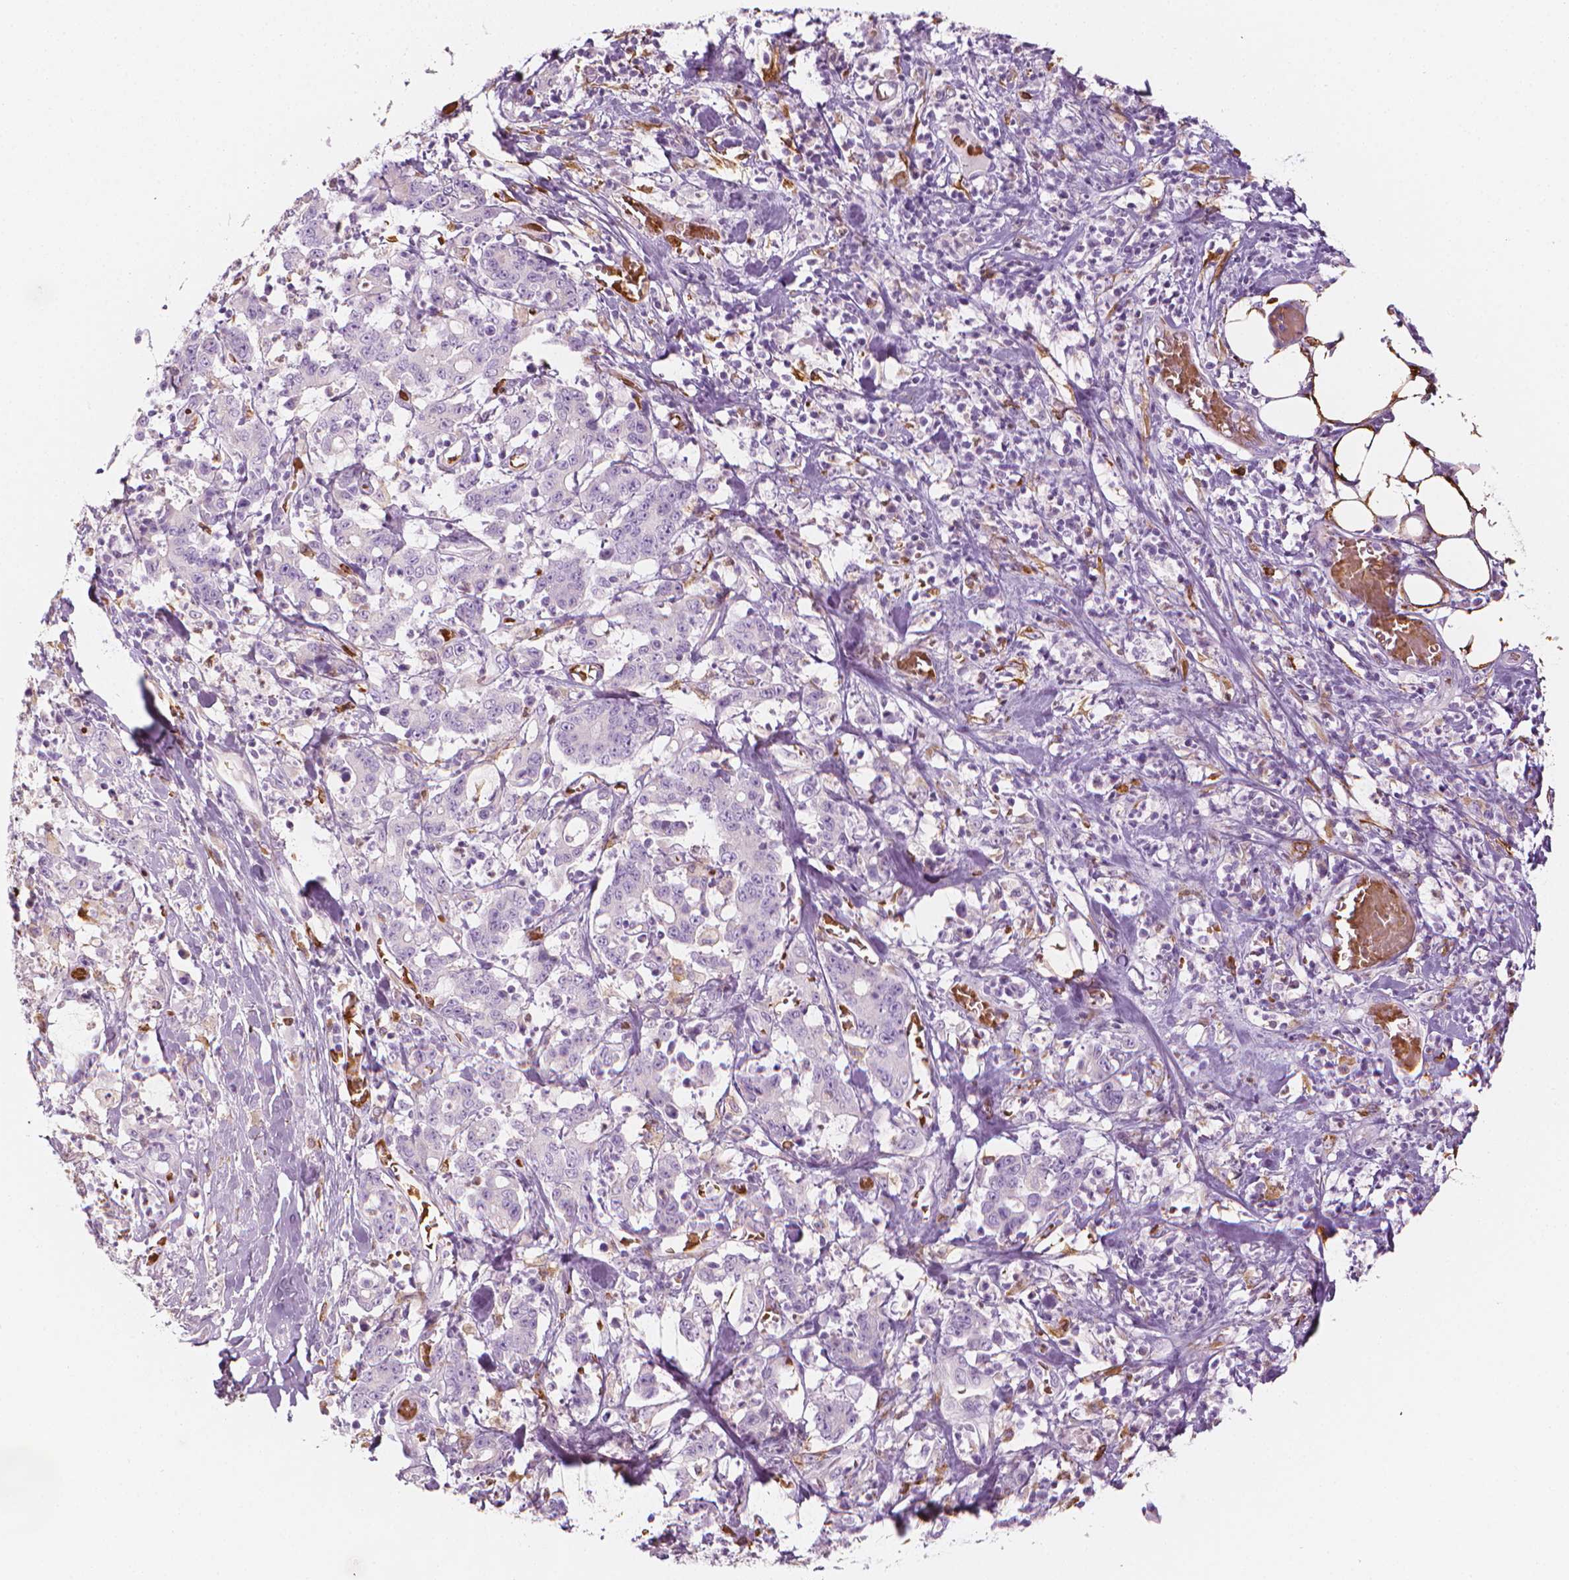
{"staining": {"intensity": "negative", "quantity": "none", "location": "none"}, "tissue": "stomach cancer", "cell_type": "Tumor cells", "image_type": "cancer", "snomed": [{"axis": "morphology", "description": "Adenocarcinoma, NOS"}, {"axis": "topography", "description": "Stomach, upper"}], "caption": "Image shows no protein positivity in tumor cells of adenocarcinoma (stomach) tissue.", "gene": "CES1", "patient": {"sex": "male", "age": 68}}